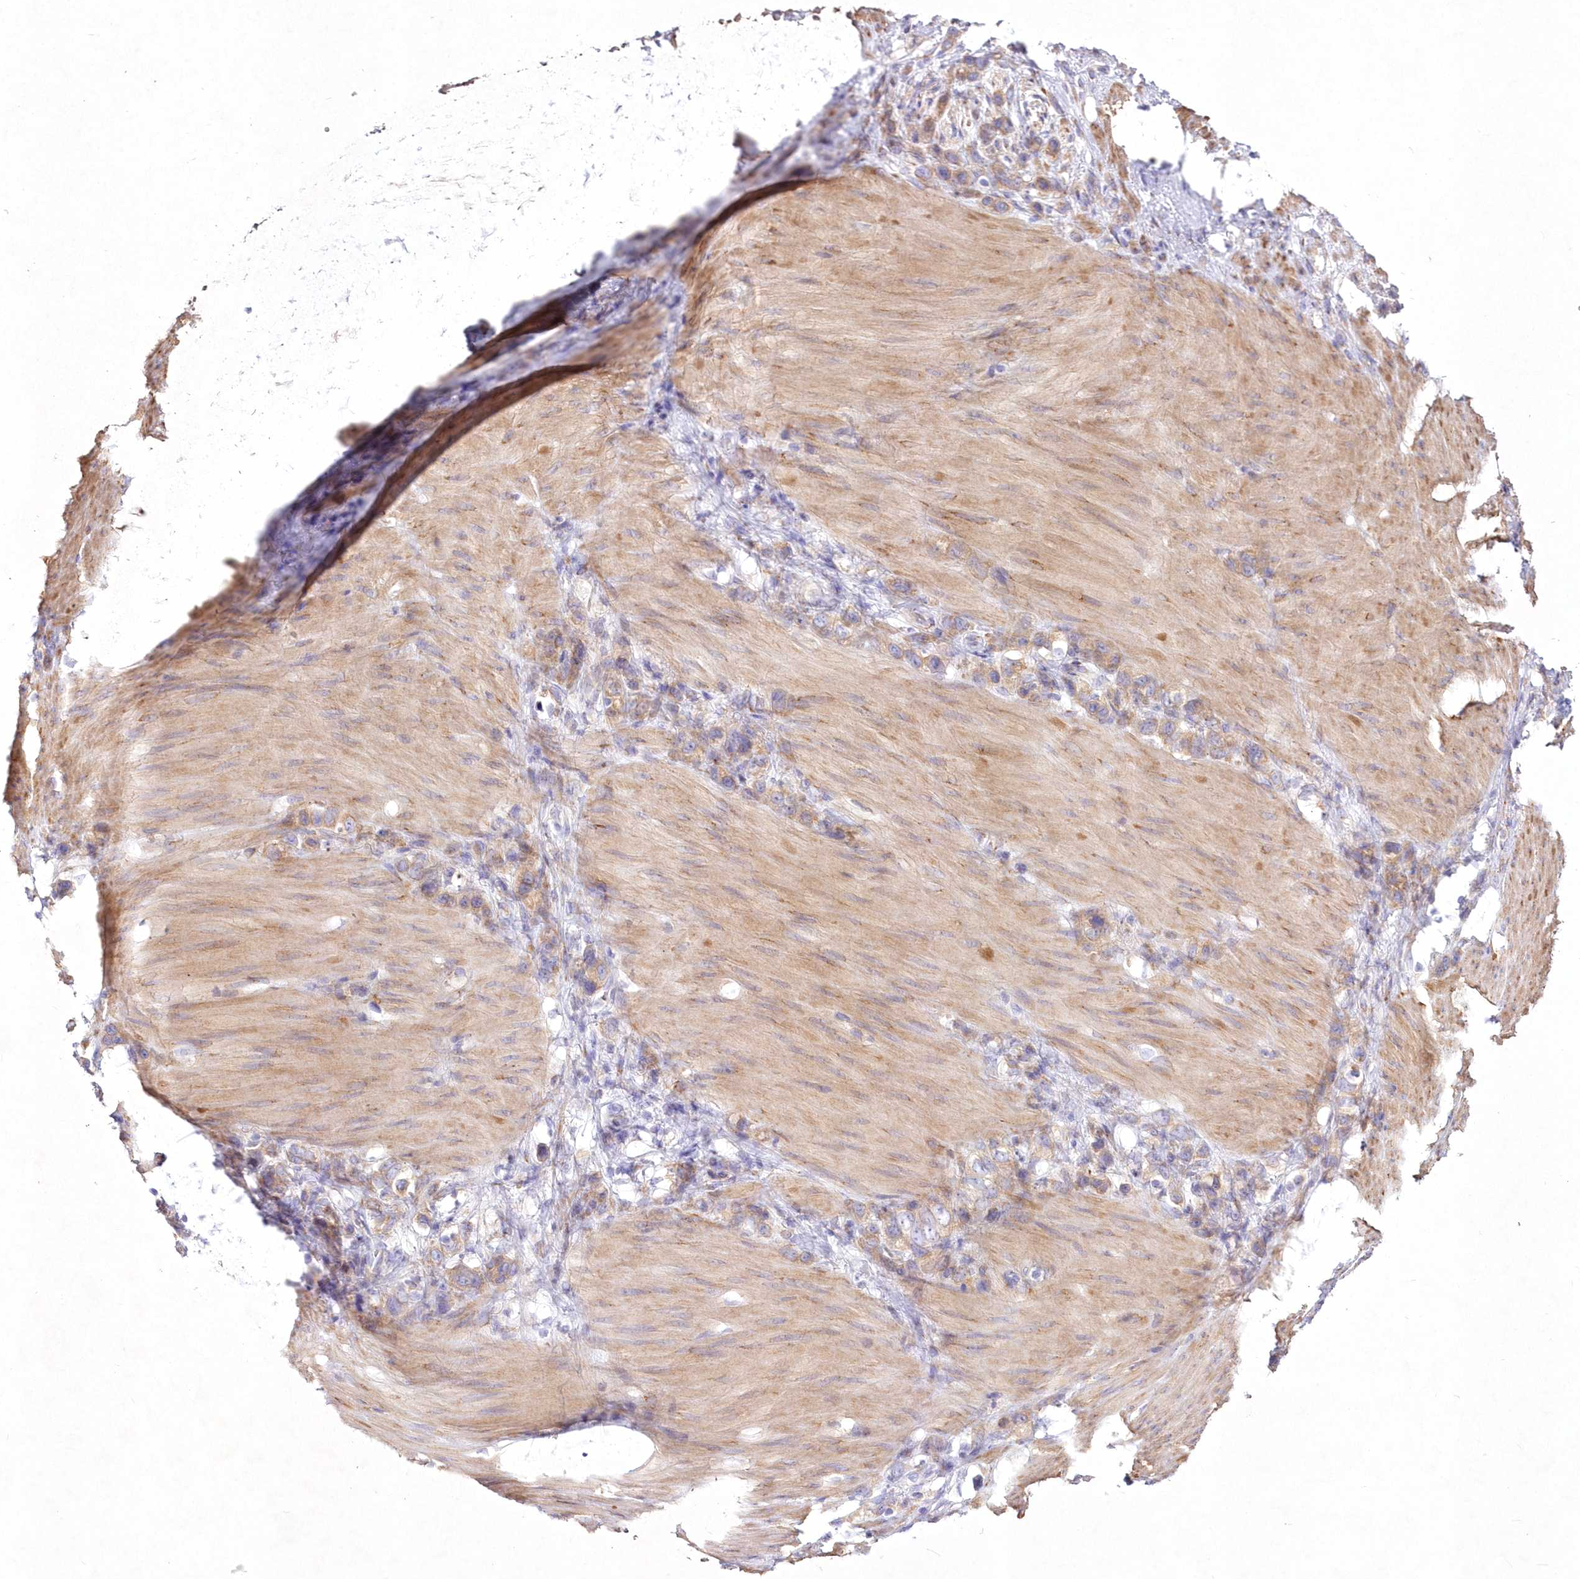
{"staining": {"intensity": "weak", "quantity": ">75%", "location": "cytoplasmic/membranous"}, "tissue": "stomach cancer", "cell_type": "Tumor cells", "image_type": "cancer", "snomed": [{"axis": "morphology", "description": "Normal tissue, NOS"}, {"axis": "morphology", "description": "Adenocarcinoma, NOS"}, {"axis": "morphology", "description": "Adenocarcinoma, High grade"}, {"axis": "topography", "description": "Stomach, upper"}, {"axis": "topography", "description": "Stomach"}], "caption": "Immunohistochemistry (DAB (3,3'-diaminobenzidine)) staining of human stomach cancer (adenocarcinoma (high-grade)) displays weak cytoplasmic/membranous protein positivity in approximately >75% of tumor cells.", "gene": "ARFGEF3", "patient": {"sex": "female", "age": 65}}